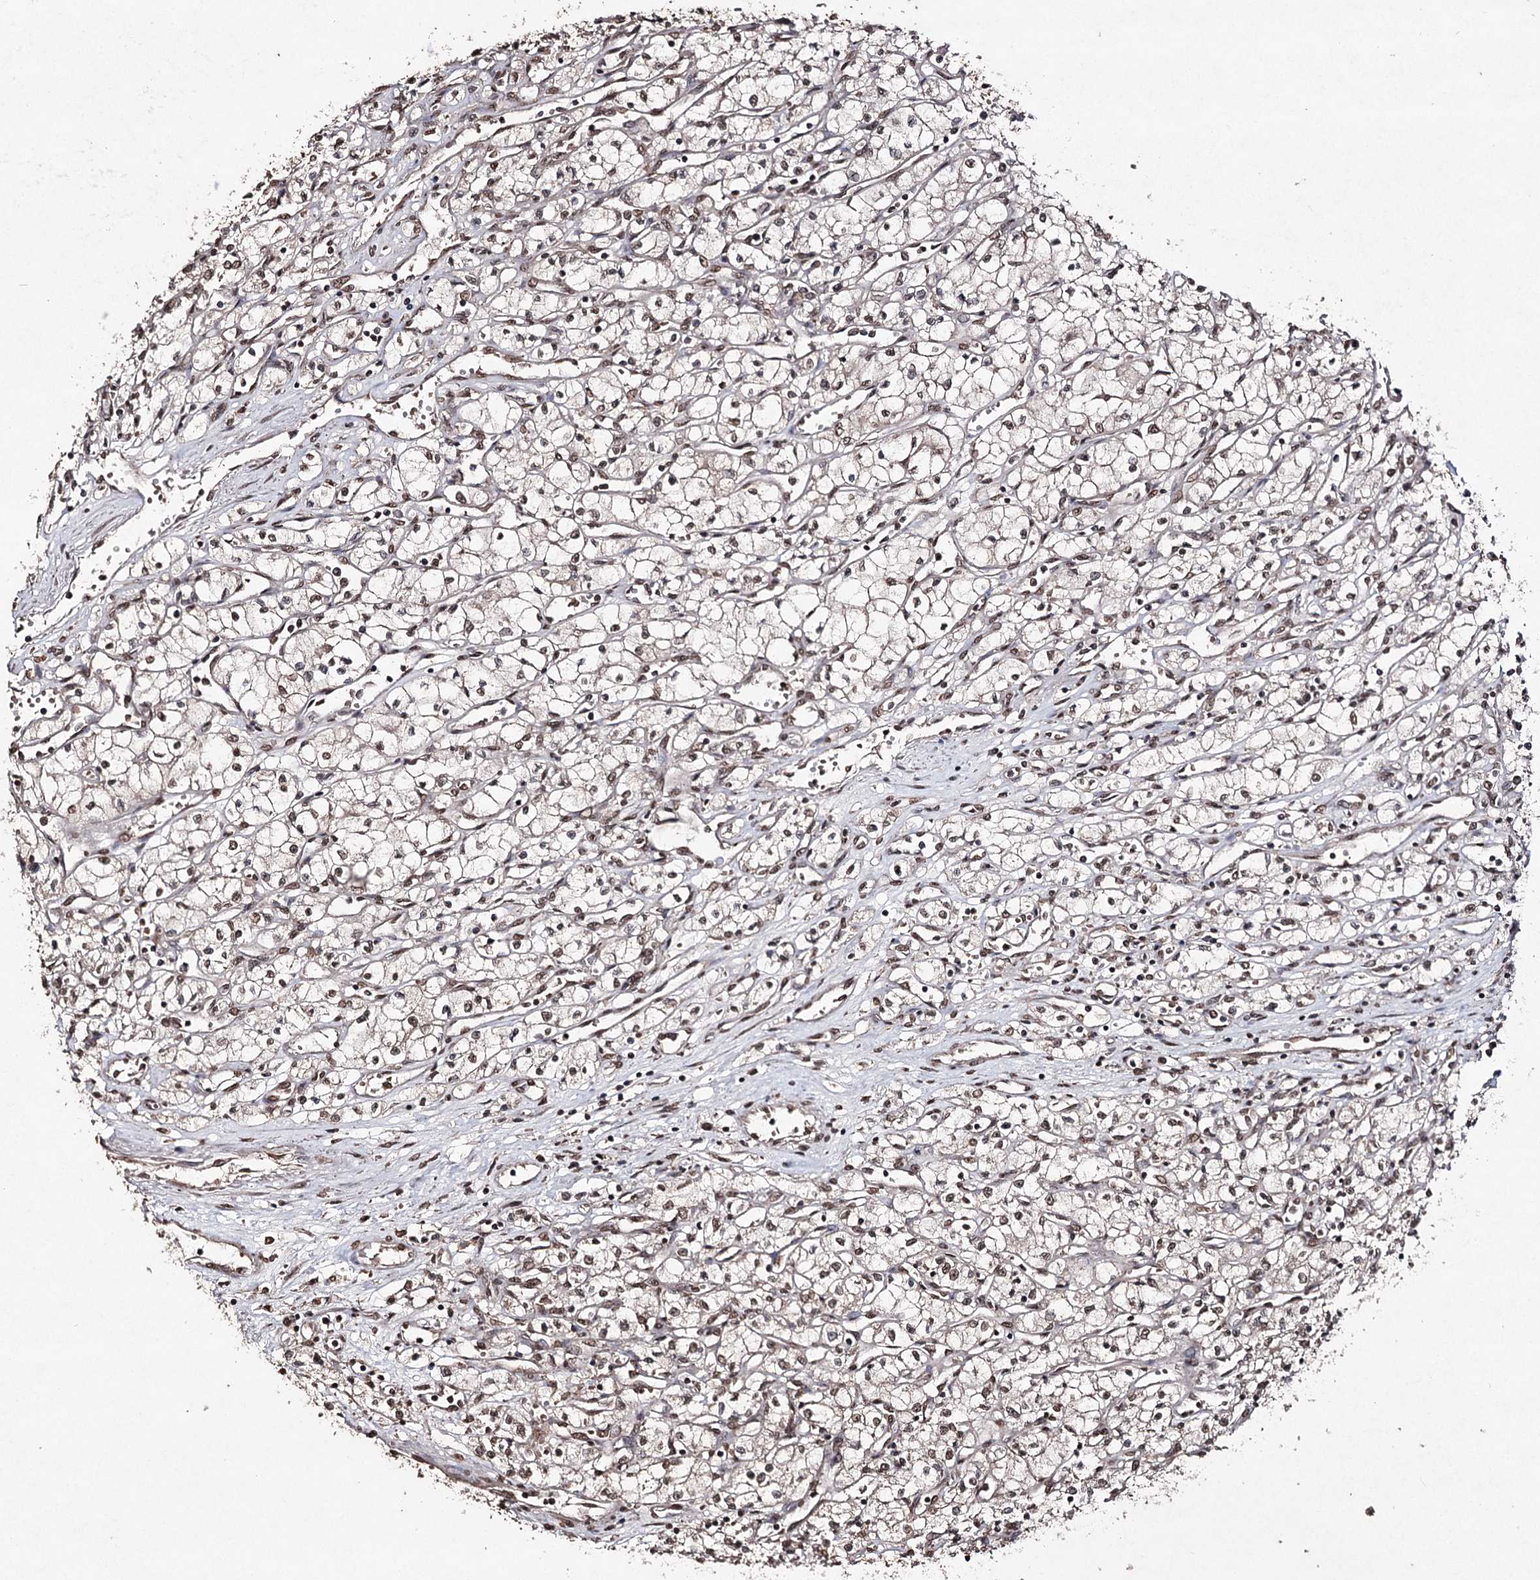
{"staining": {"intensity": "weak", "quantity": "25%-75%", "location": "nuclear"}, "tissue": "renal cancer", "cell_type": "Tumor cells", "image_type": "cancer", "snomed": [{"axis": "morphology", "description": "Adenocarcinoma, NOS"}, {"axis": "topography", "description": "Kidney"}], "caption": "Adenocarcinoma (renal) tissue shows weak nuclear staining in about 25%-75% of tumor cells, visualized by immunohistochemistry. Nuclei are stained in blue.", "gene": "ATG14", "patient": {"sex": "male", "age": 59}}